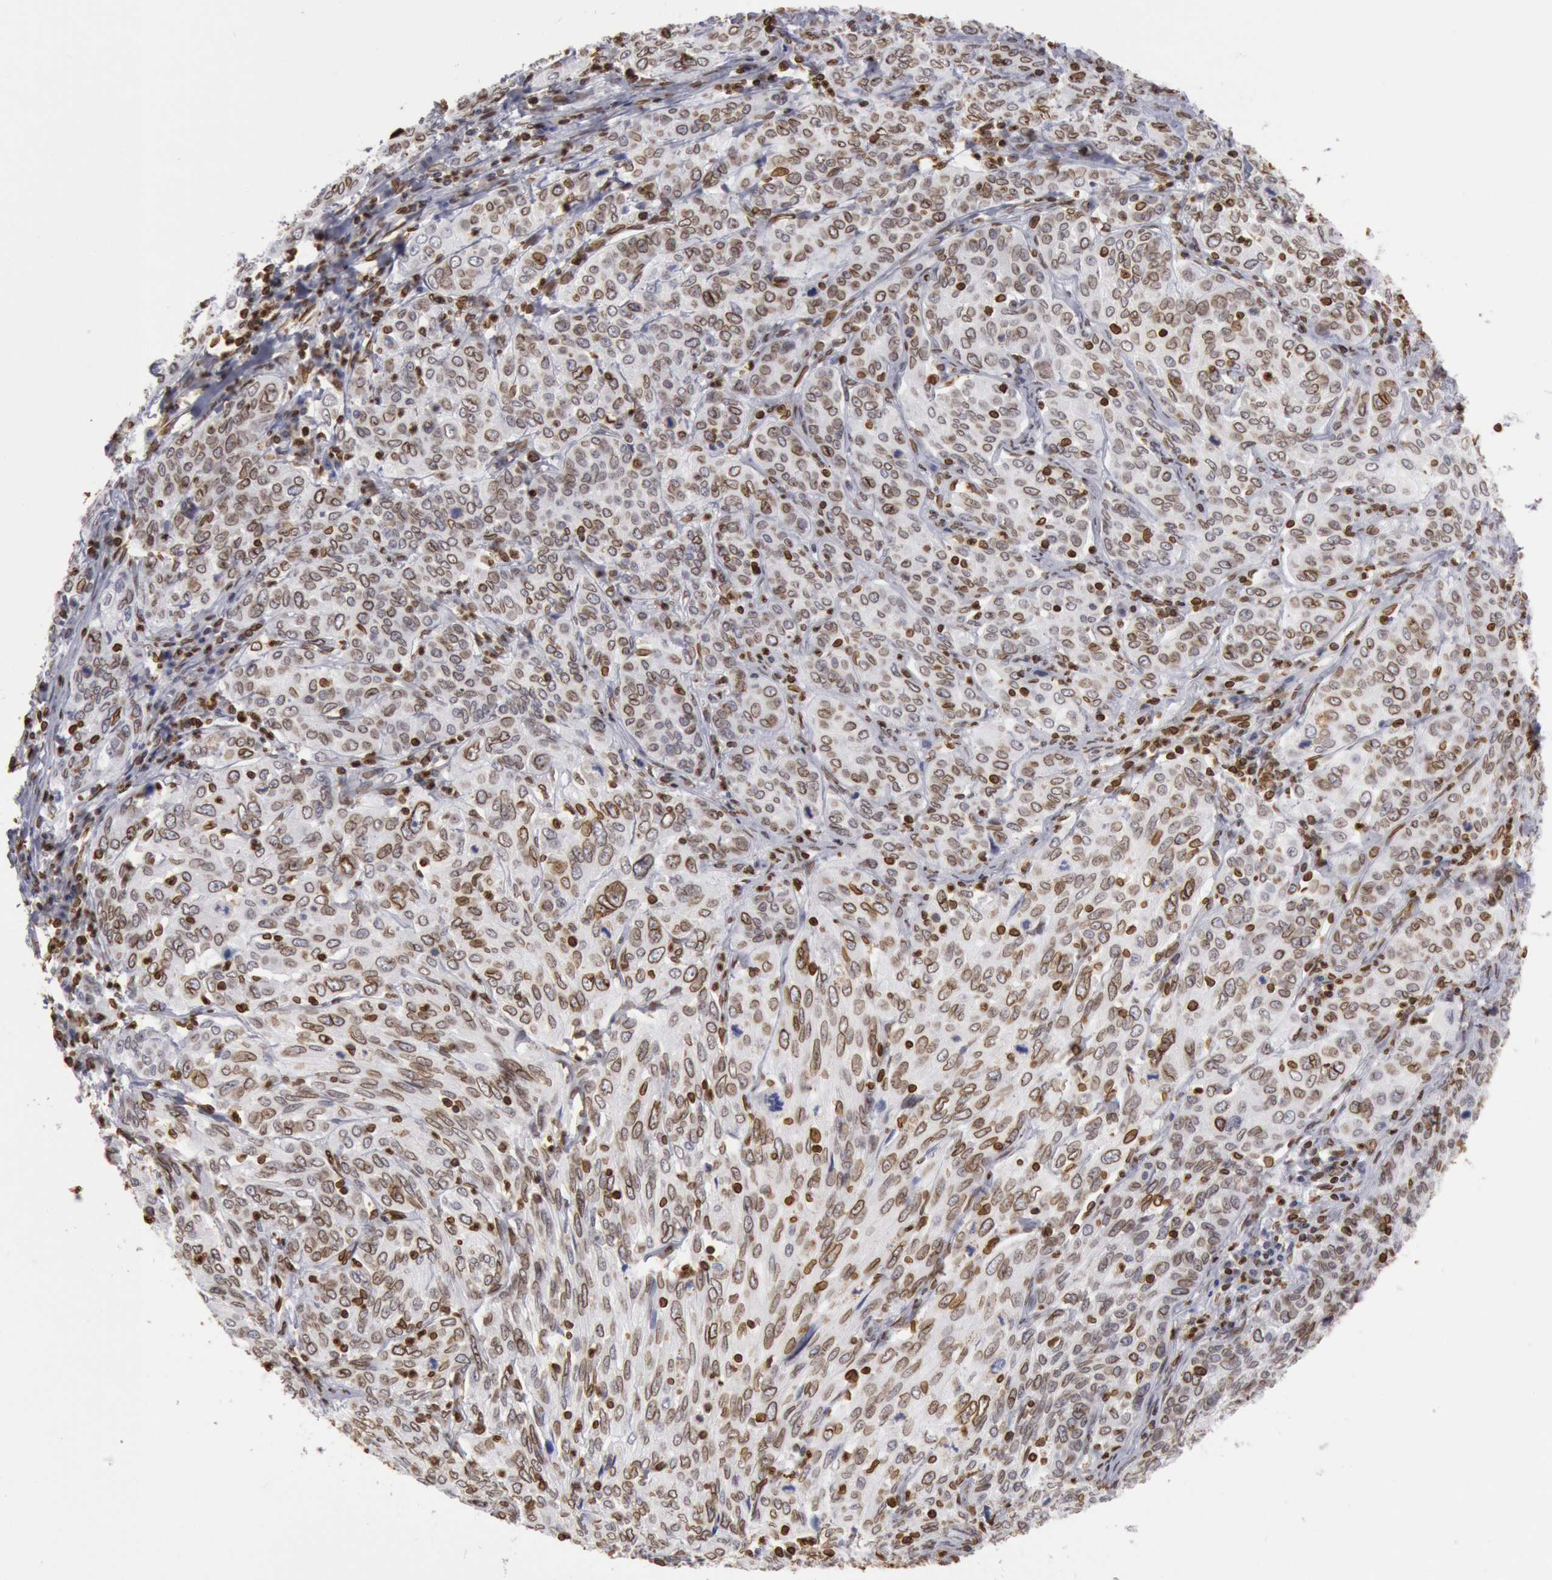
{"staining": {"intensity": "moderate", "quantity": ">75%", "location": "nuclear"}, "tissue": "cervical cancer", "cell_type": "Tumor cells", "image_type": "cancer", "snomed": [{"axis": "morphology", "description": "Squamous cell carcinoma, NOS"}, {"axis": "topography", "description": "Cervix"}], "caption": "A photomicrograph of cervical cancer (squamous cell carcinoma) stained for a protein shows moderate nuclear brown staining in tumor cells. The protein of interest is stained brown, and the nuclei are stained in blue (DAB (3,3'-diaminobenzidine) IHC with brightfield microscopy, high magnification).", "gene": "SUN2", "patient": {"sex": "female", "age": 38}}